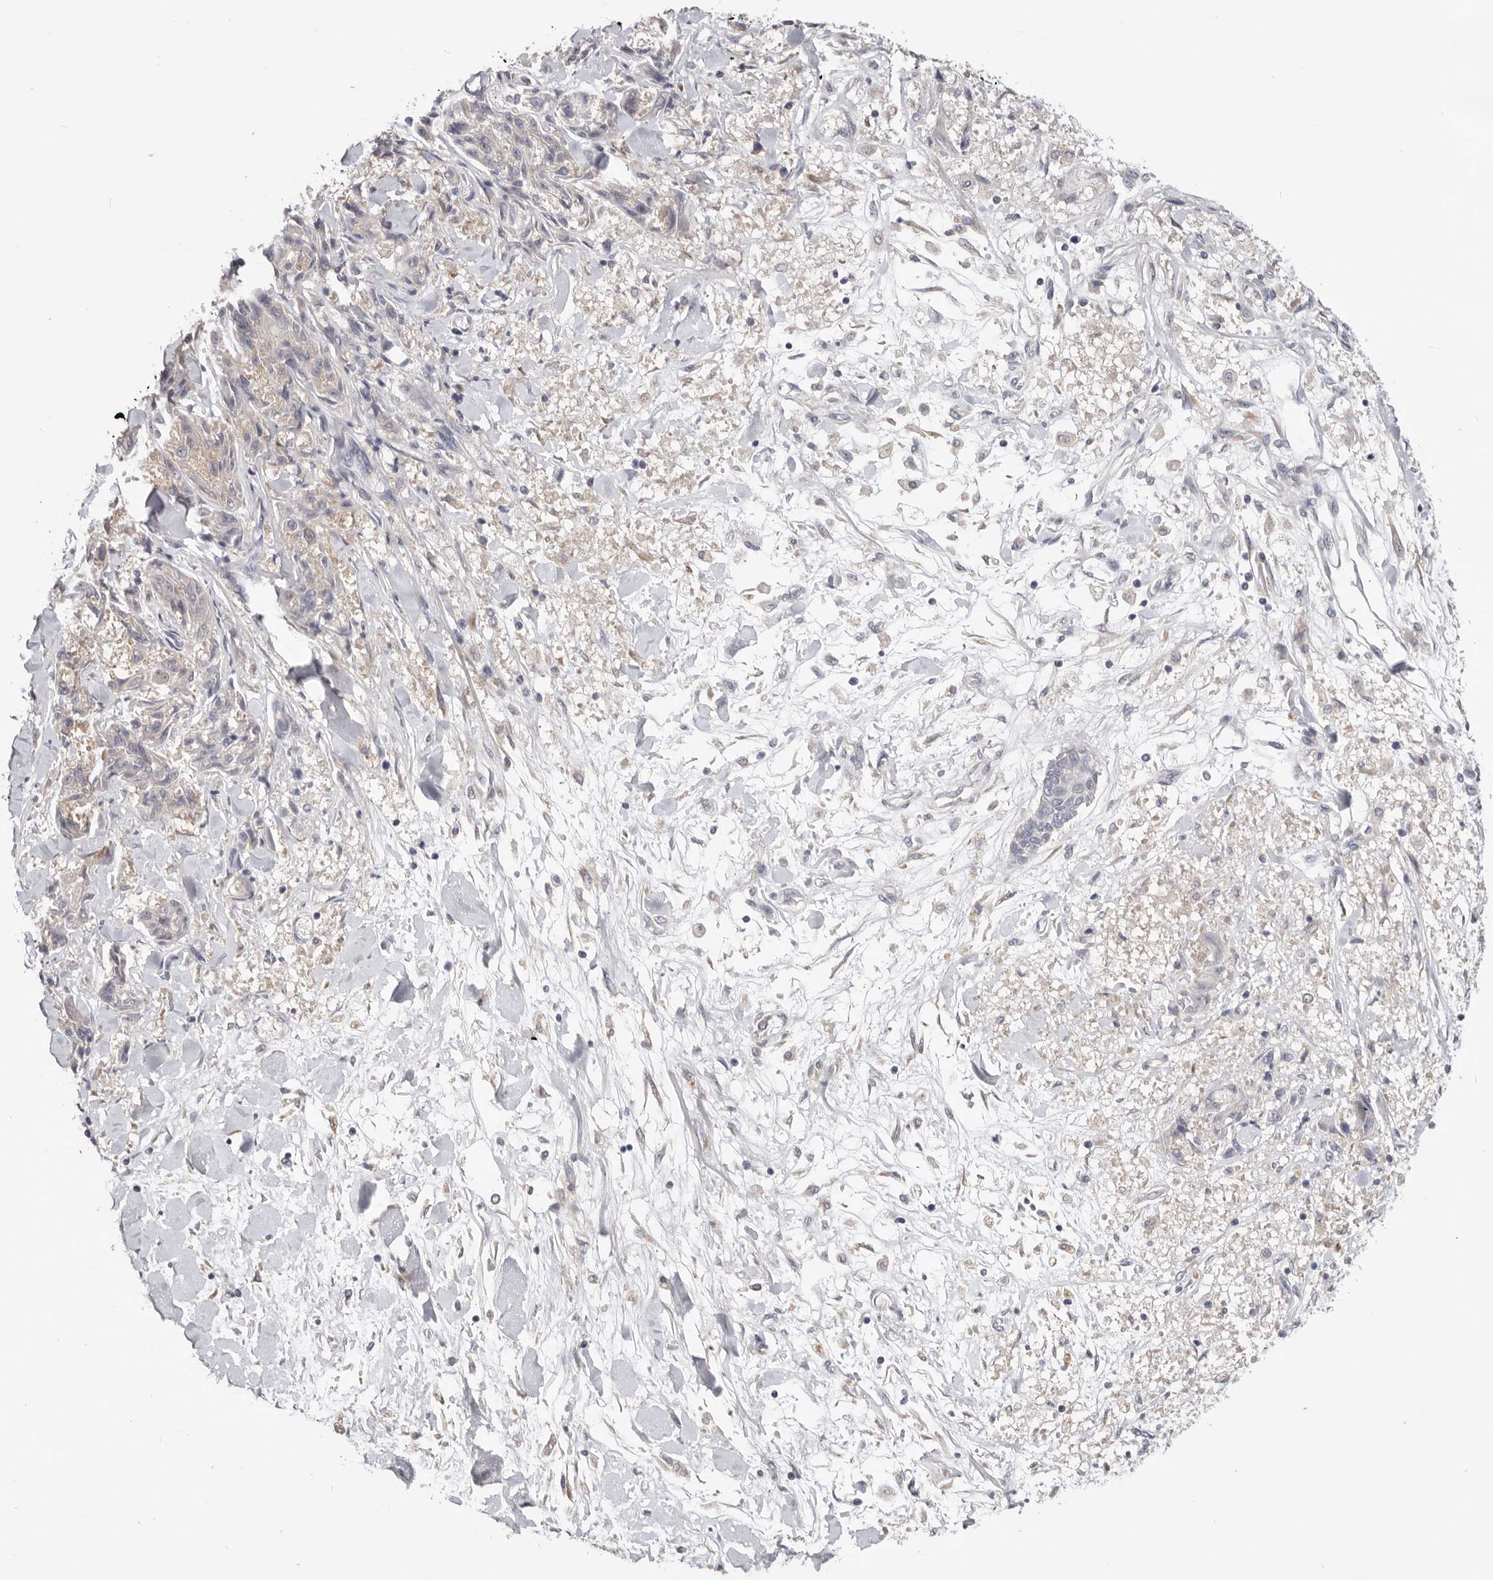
{"staining": {"intensity": "negative", "quantity": "none", "location": "none"}, "tissue": "melanoma", "cell_type": "Tumor cells", "image_type": "cancer", "snomed": [{"axis": "morphology", "description": "Malignant melanoma, NOS"}, {"axis": "topography", "description": "Skin"}], "caption": "This is an immunohistochemistry (IHC) histopathology image of human melanoma. There is no positivity in tumor cells.", "gene": "WDR77", "patient": {"sex": "male", "age": 53}}